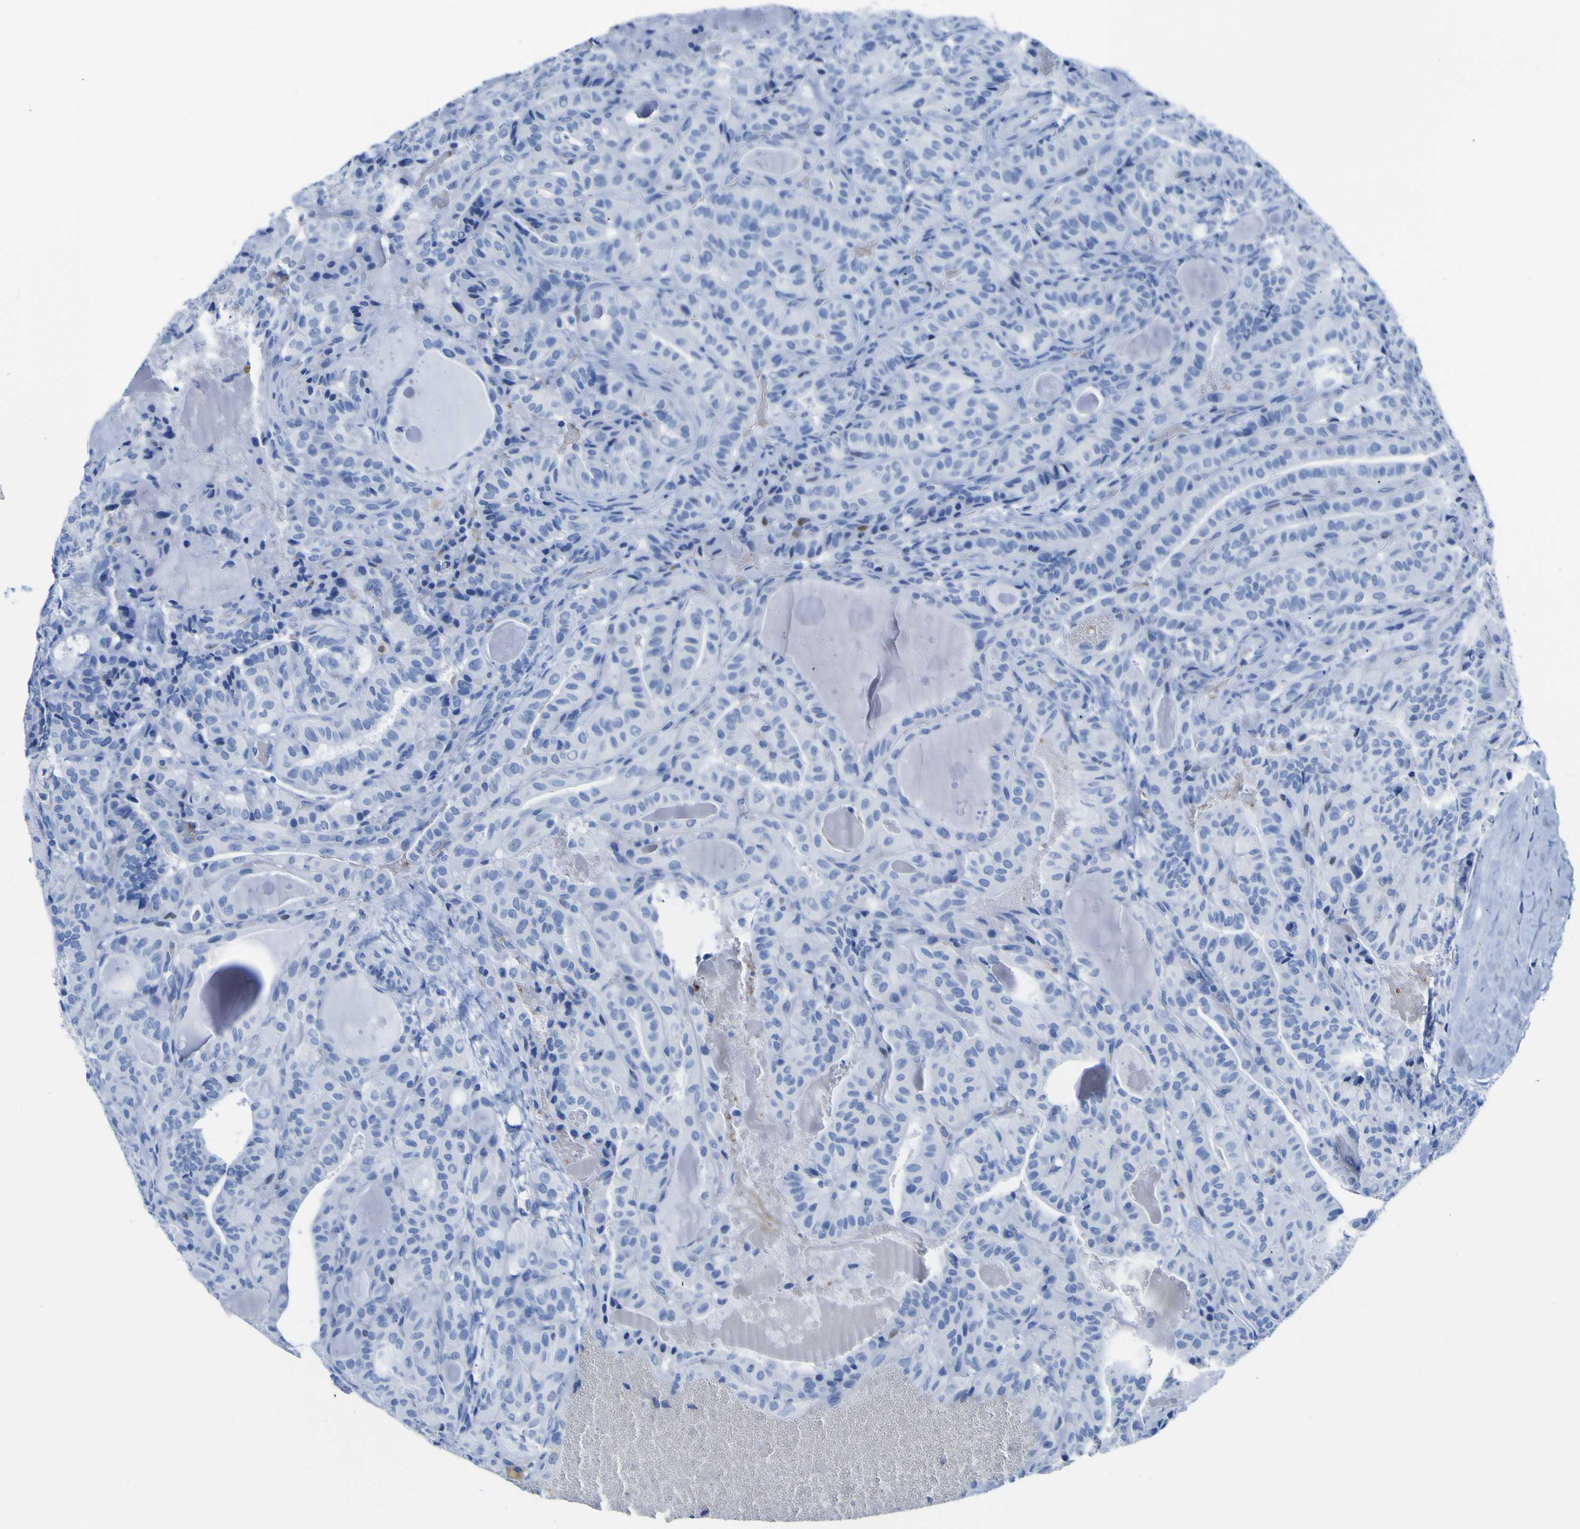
{"staining": {"intensity": "negative", "quantity": "none", "location": "none"}, "tissue": "thyroid cancer", "cell_type": "Tumor cells", "image_type": "cancer", "snomed": [{"axis": "morphology", "description": "Papillary adenocarcinoma, NOS"}, {"axis": "topography", "description": "Thyroid gland"}], "caption": "Thyroid cancer (papillary adenocarcinoma) was stained to show a protein in brown. There is no significant staining in tumor cells. The staining is performed using DAB (3,3'-diaminobenzidine) brown chromogen with nuclei counter-stained in using hematoxylin.", "gene": "DACH1", "patient": {"sex": "male", "age": 77}}